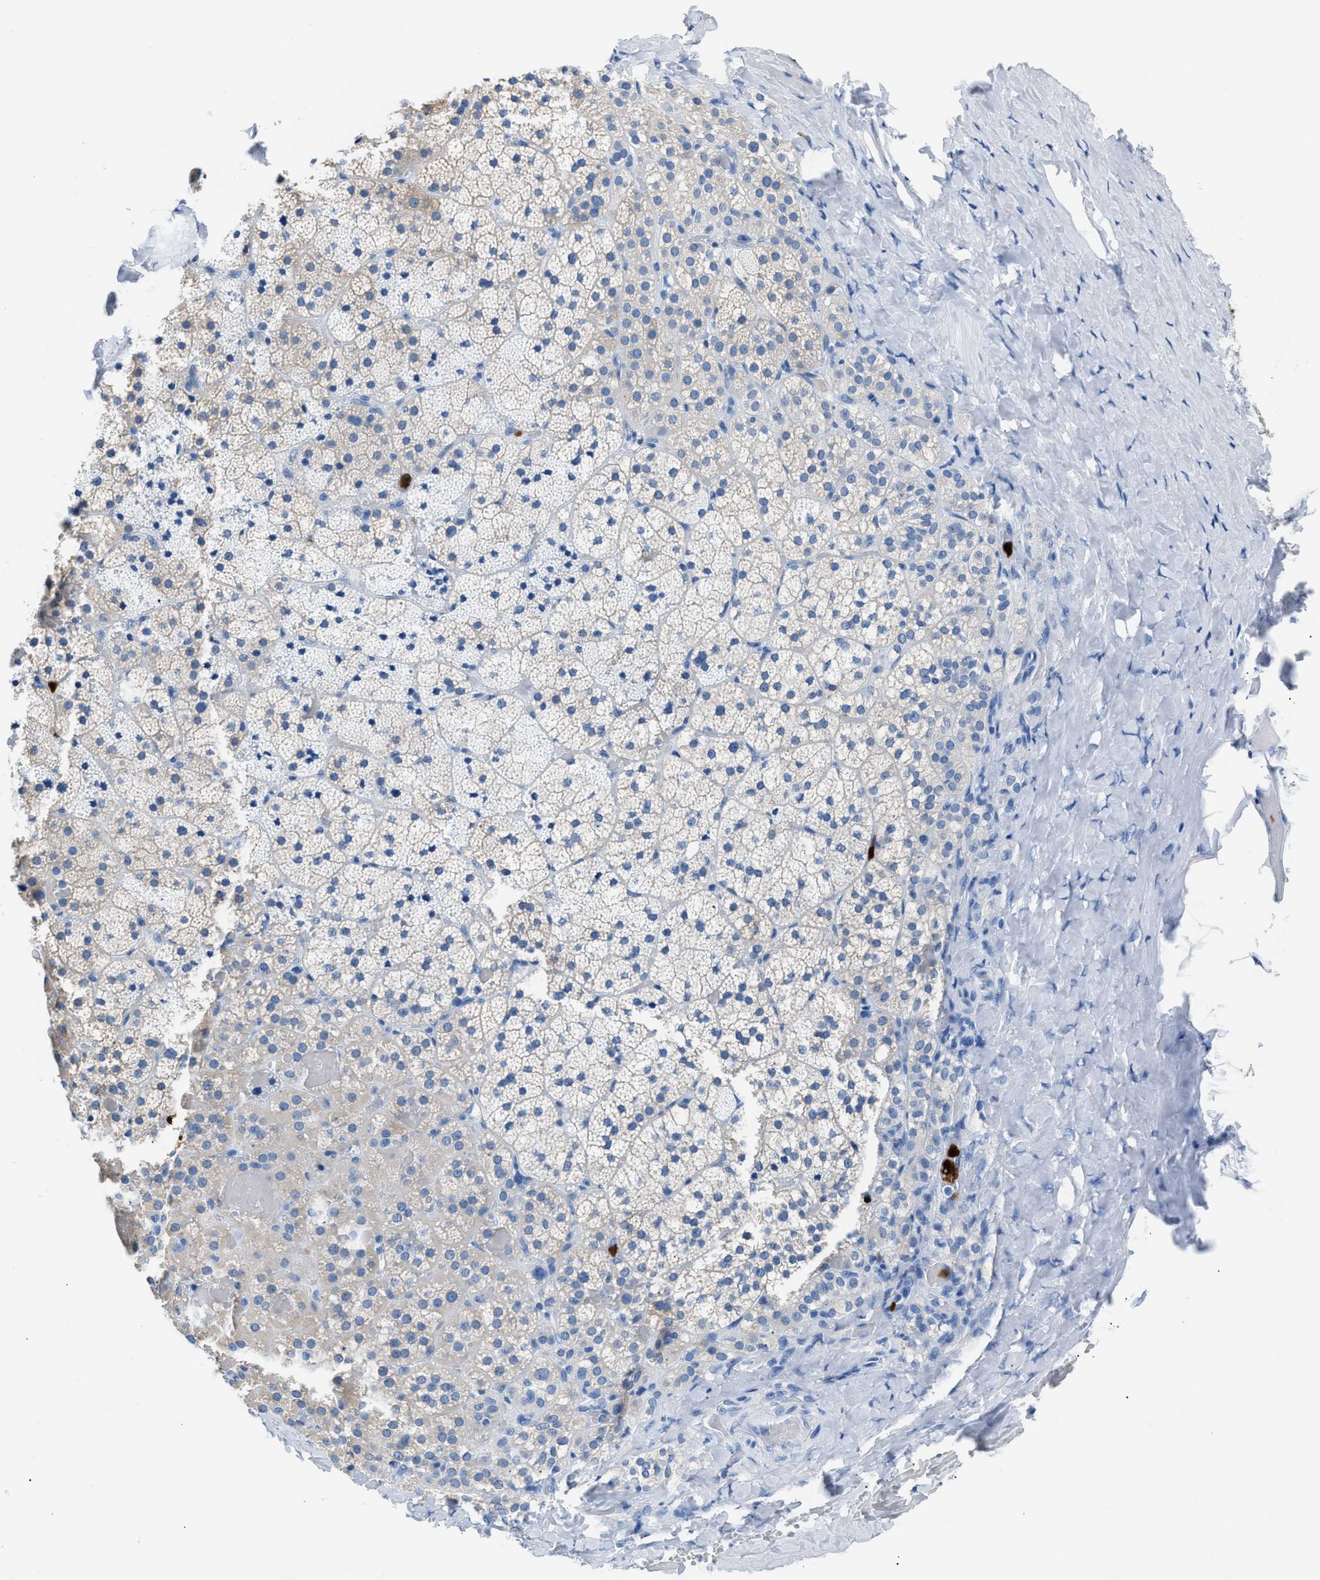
{"staining": {"intensity": "negative", "quantity": "none", "location": "none"}, "tissue": "adrenal gland", "cell_type": "Glandular cells", "image_type": "normal", "snomed": [{"axis": "morphology", "description": "Normal tissue, NOS"}, {"axis": "topography", "description": "Adrenal gland"}], "caption": "Immunohistochemistry (IHC) image of unremarkable adrenal gland: human adrenal gland stained with DAB (3,3'-diaminobenzidine) exhibits no significant protein expression in glandular cells.", "gene": "S100P", "patient": {"sex": "female", "age": 59}}